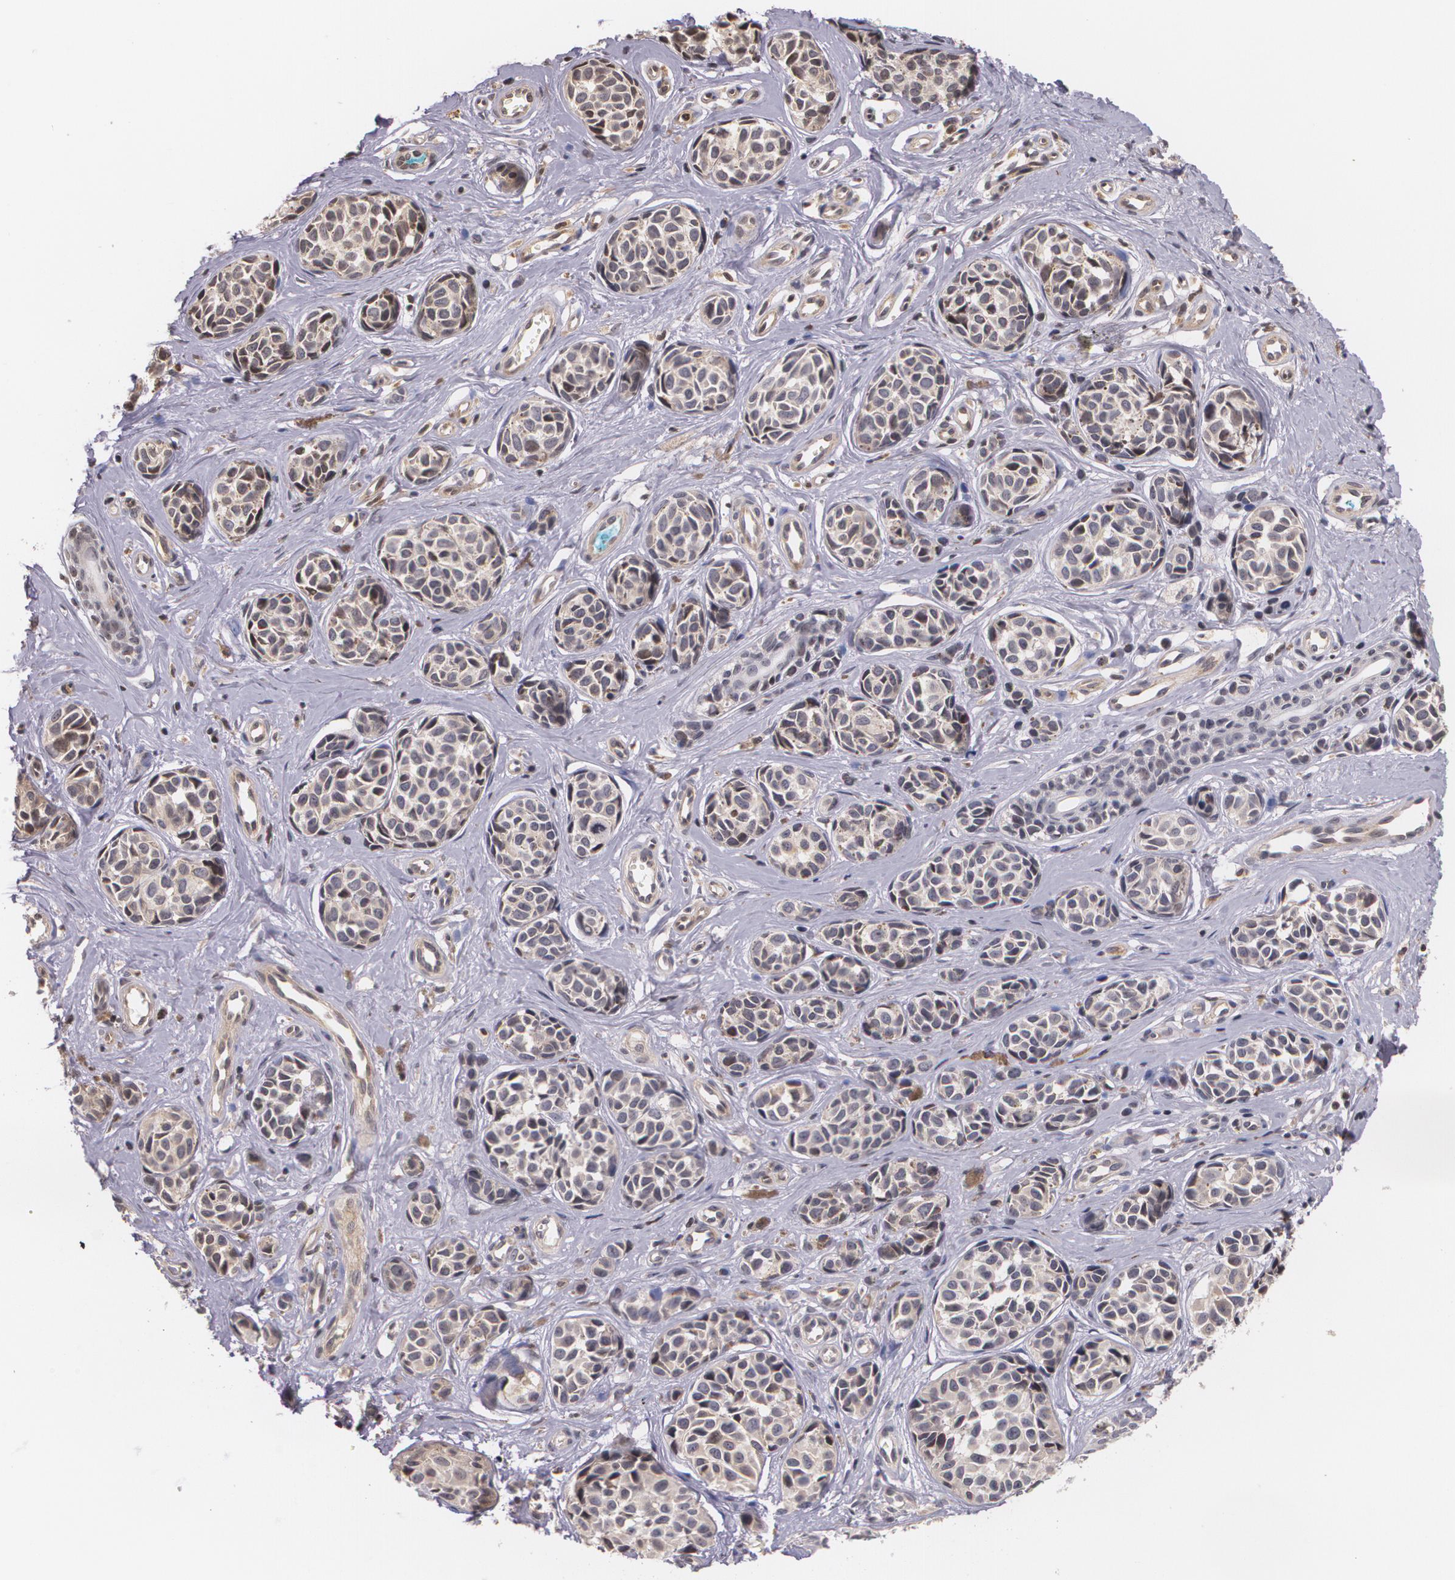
{"staining": {"intensity": "negative", "quantity": "none", "location": "none"}, "tissue": "melanoma", "cell_type": "Tumor cells", "image_type": "cancer", "snomed": [{"axis": "morphology", "description": "Malignant melanoma, NOS"}, {"axis": "topography", "description": "Skin"}], "caption": "Immunohistochemistry (IHC) histopathology image of neoplastic tissue: human malignant melanoma stained with DAB (3,3'-diaminobenzidine) displays no significant protein positivity in tumor cells.", "gene": "VAV3", "patient": {"sex": "male", "age": 79}}